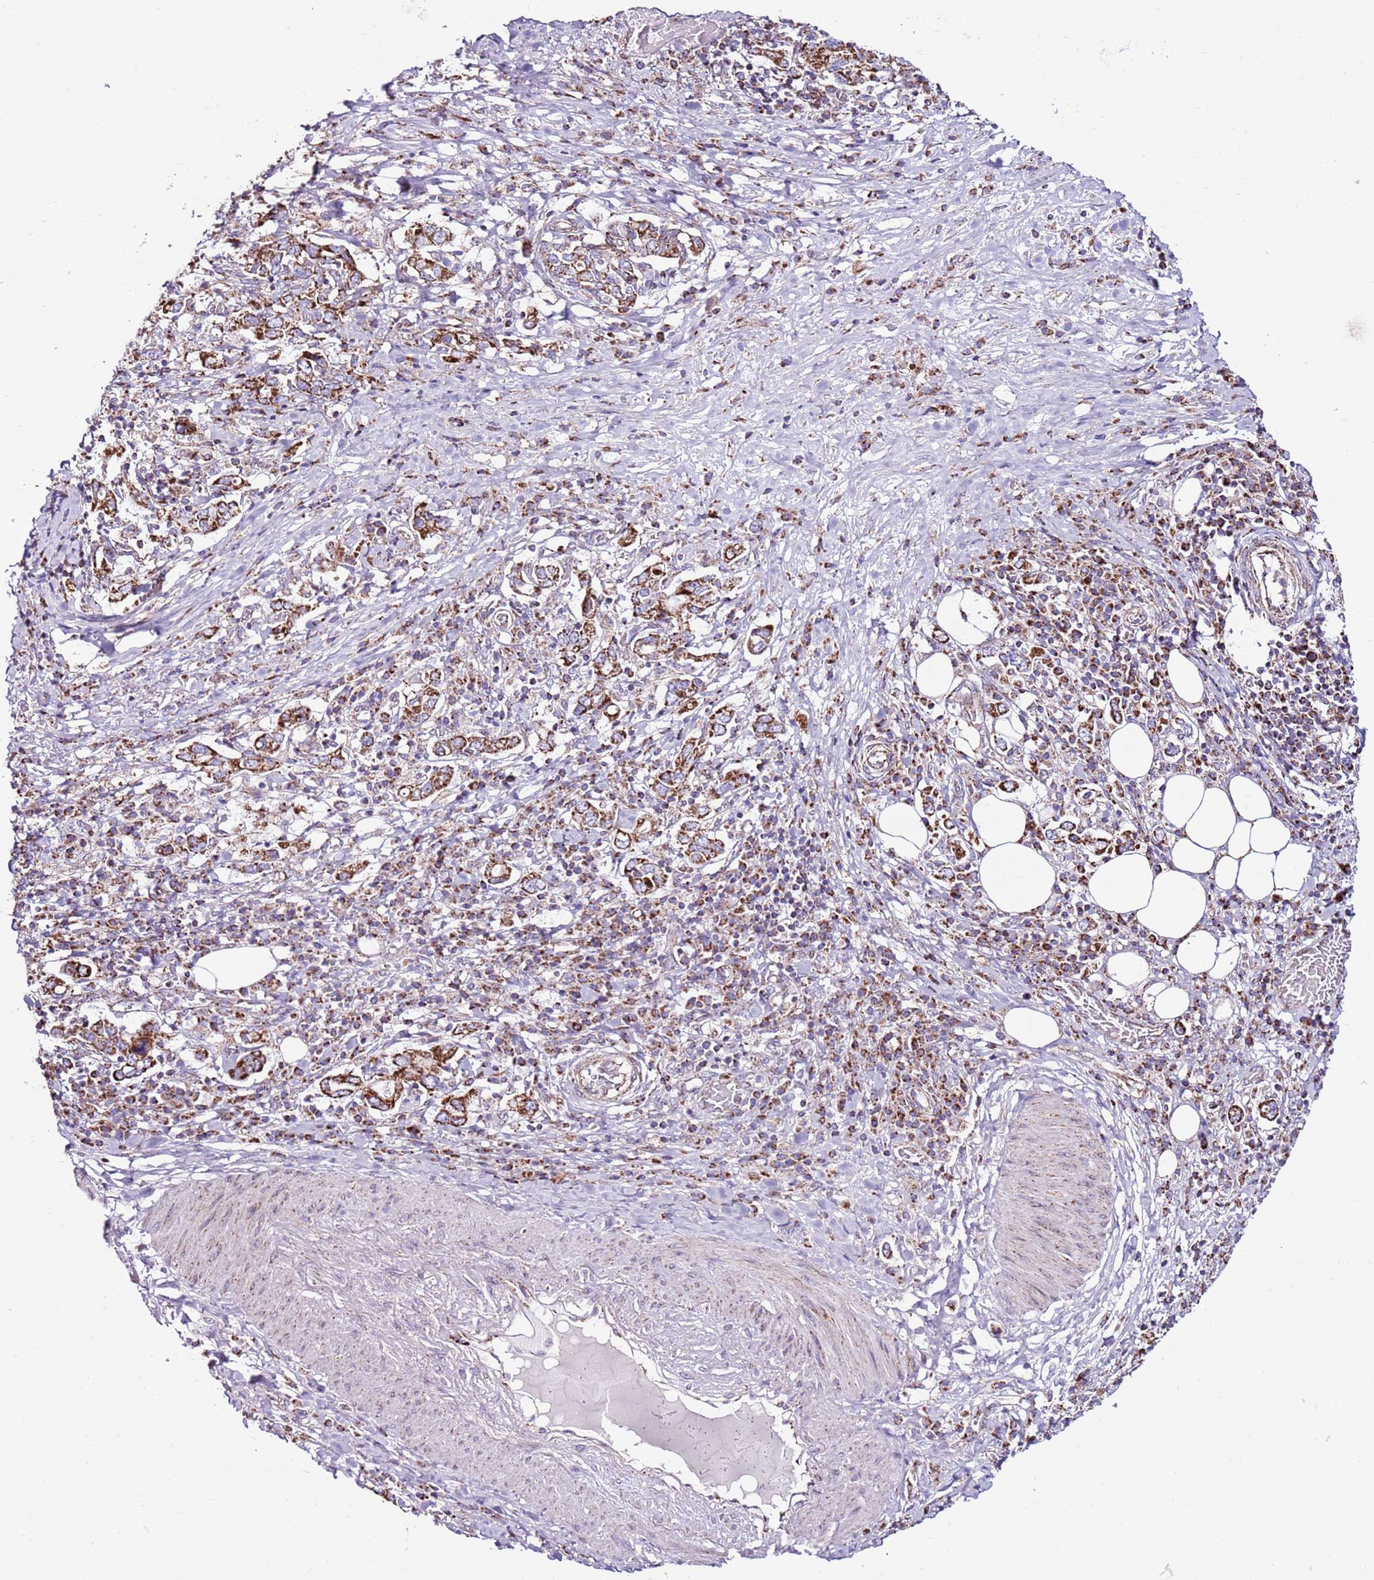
{"staining": {"intensity": "strong", "quantity": ">75%", "location": "cytoplasmic/membranous"}, "tissue": "stomach cancer", "cell_type": "Tumor cells", "image_type": "cancer", "snomed": [{"axis": "morphology", "description": "Adenocarcinoma, NOS"}, {"axis": "topography", "description": "Stomach, upper"}, {"axis": "topography", "description": "Stomach"}], "caption": "IHC (DAB (3,3'-diaminobenzidine)) staining of adenocarcinoma (stomach) displays strong cytoplasmic/membranous protein expression in approximately >75% of tumor cells.", "gene": "HECTD4", "patient": {"sex": "male", "age": 62}}